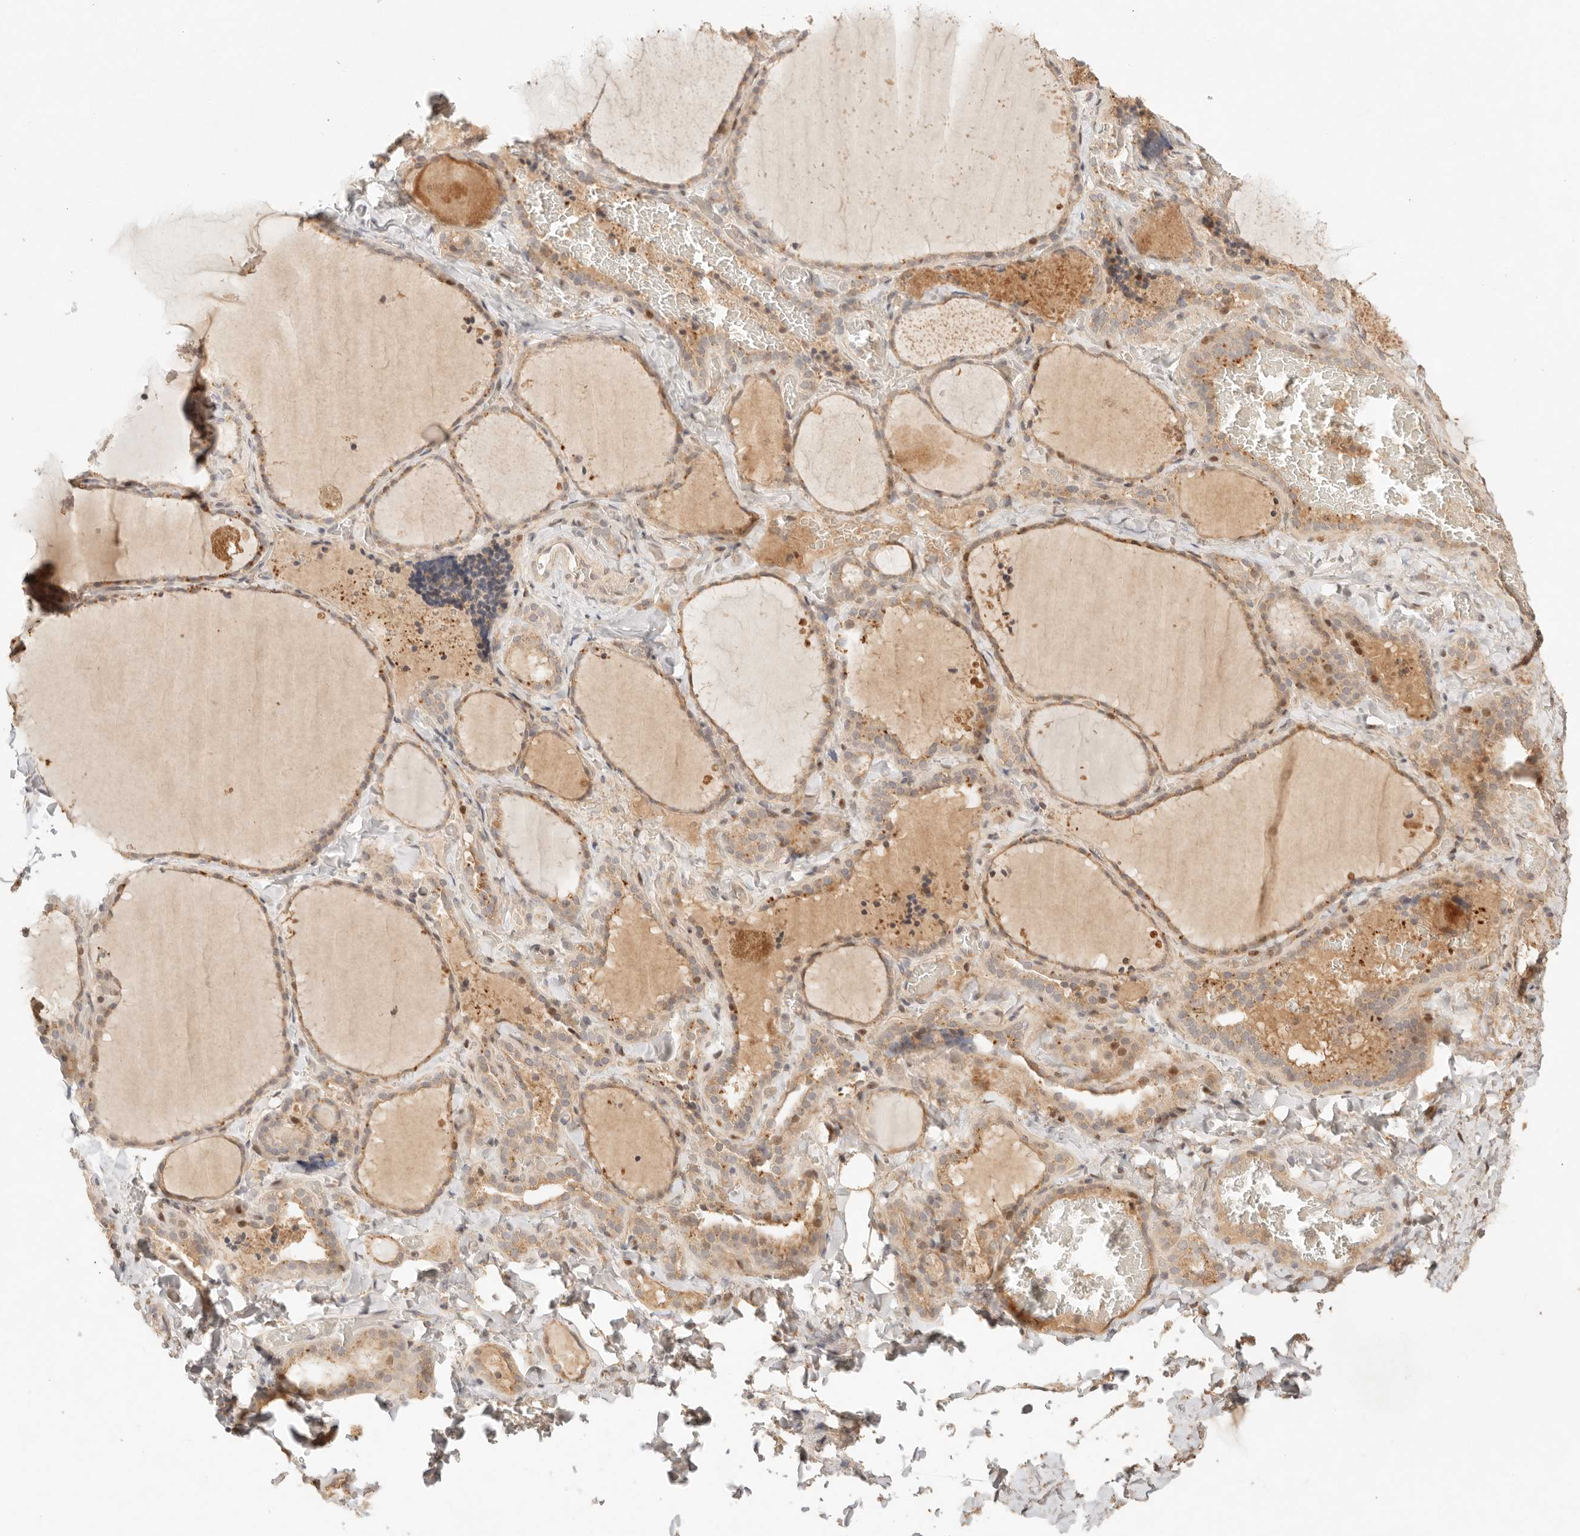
{"staining": {"intensity": "moderate", "quantity": ">75%", "location": "cytoplasmic/membranous"}, "tissue": "thyroid gland", "cell_type": "Glandular cells", "image_type": "normal", "snomed": [{"axis": "morphology", "description": "Normal tissue, NOS"}, {"axis": "topography", "description": "Thyroid gland"}], "caption": "Immunohistochemical staining of normal thyroid gland shows >75% levels of moderate cytoplasmic/membranous protein staining in approximately >75% of glandular cells.", "gene": "PHLDA3", "patient": {"sex": "female", "age": 22}}